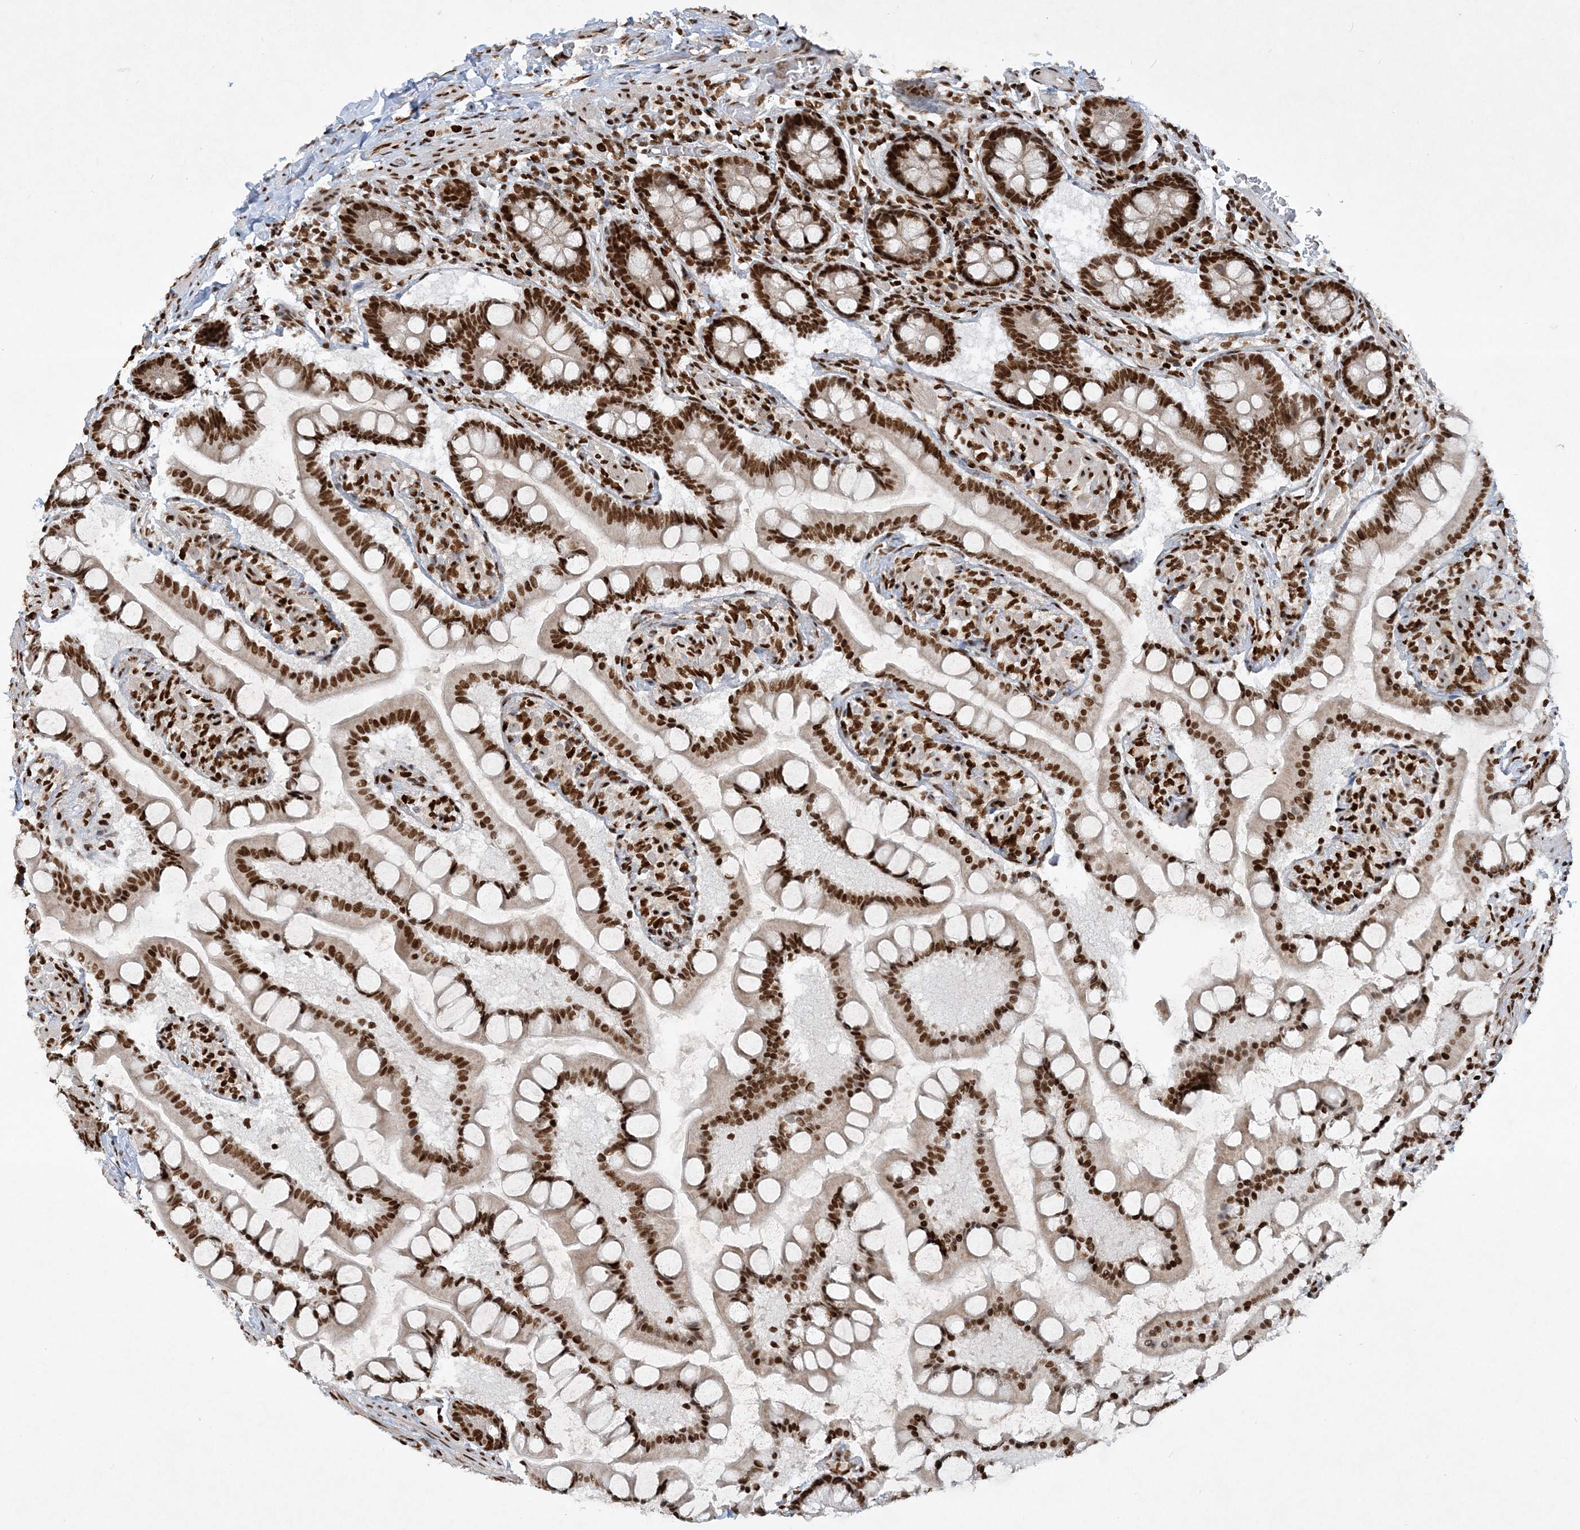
{"staining": {"intensity": "strong", "quantity": ">75%", "location": "nuclear"}, "tissue": "small intestine", "cell_type": "Glandular cells", "image_type": "normal", "snomed": [{"axis": "morphology", "description": "Normal tissue, NOS"}, {"axis": "topography", "description": "Small intestine"}], "caption": "Brown immunohistochemical staining in normal small intestine displays strong nuclear staining in about >75% of glandular cells.", "gene": "DELE1", "patient": {"sex": "male", "age": 41}}